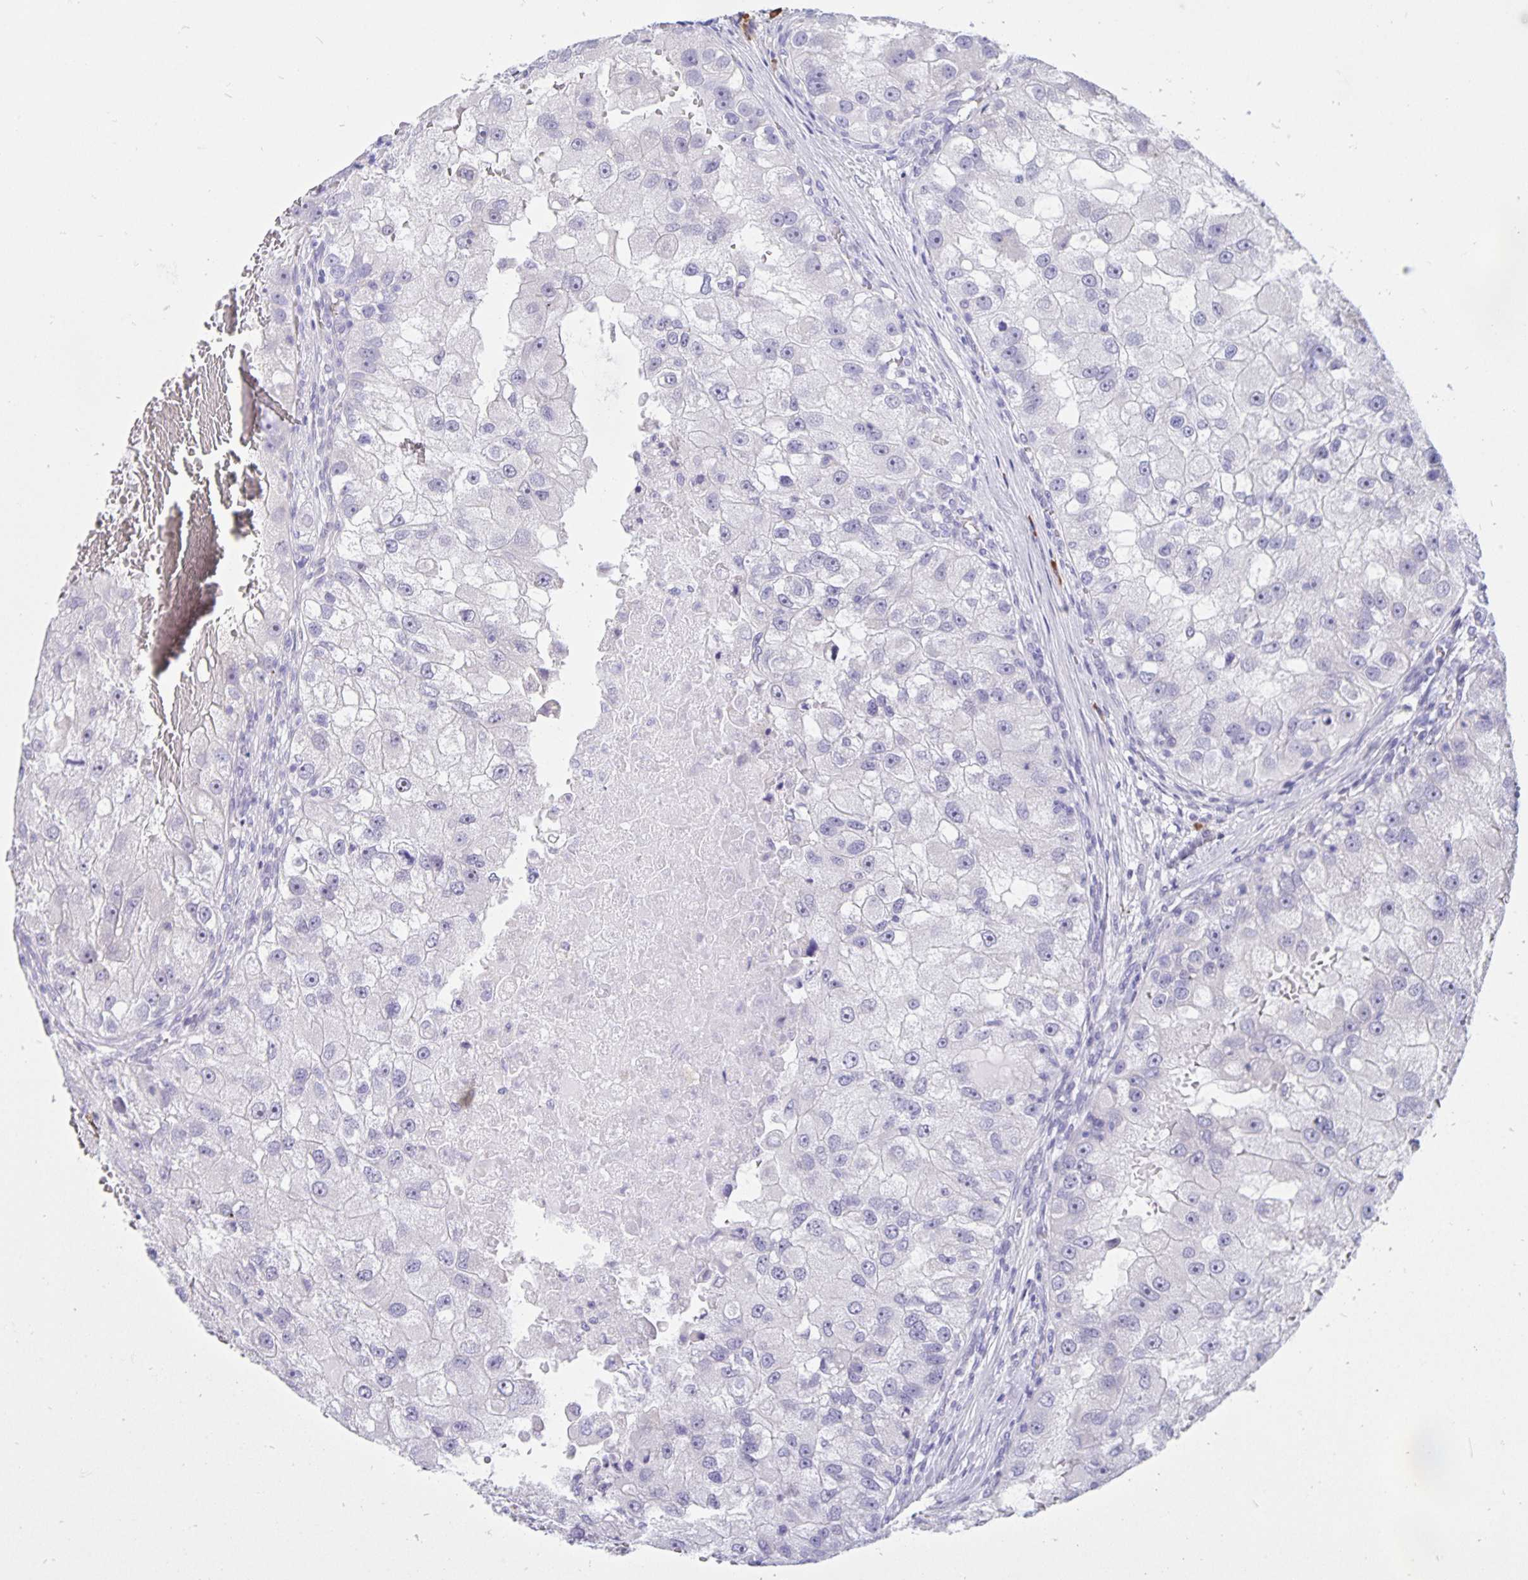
{"staining": {"intensity": "negative", "quantity": "none", "location": "none"}, "tissue": "renal cancer", "cell_type": "Tumor cells", "image_type": "cancer", "snomed": [{"axis": "morphology", "description": "Adenocarcinoma, NOS"}, {"axis": "topography", "description": "Kidney"}], "caption": "A photomicrograph of renal cancer (adenocarcinoma) stained for a protein demonstrates no brown staining in tumor cells.", "gene": "ERMN", "patient": {"sex": "male", "age": 63}}